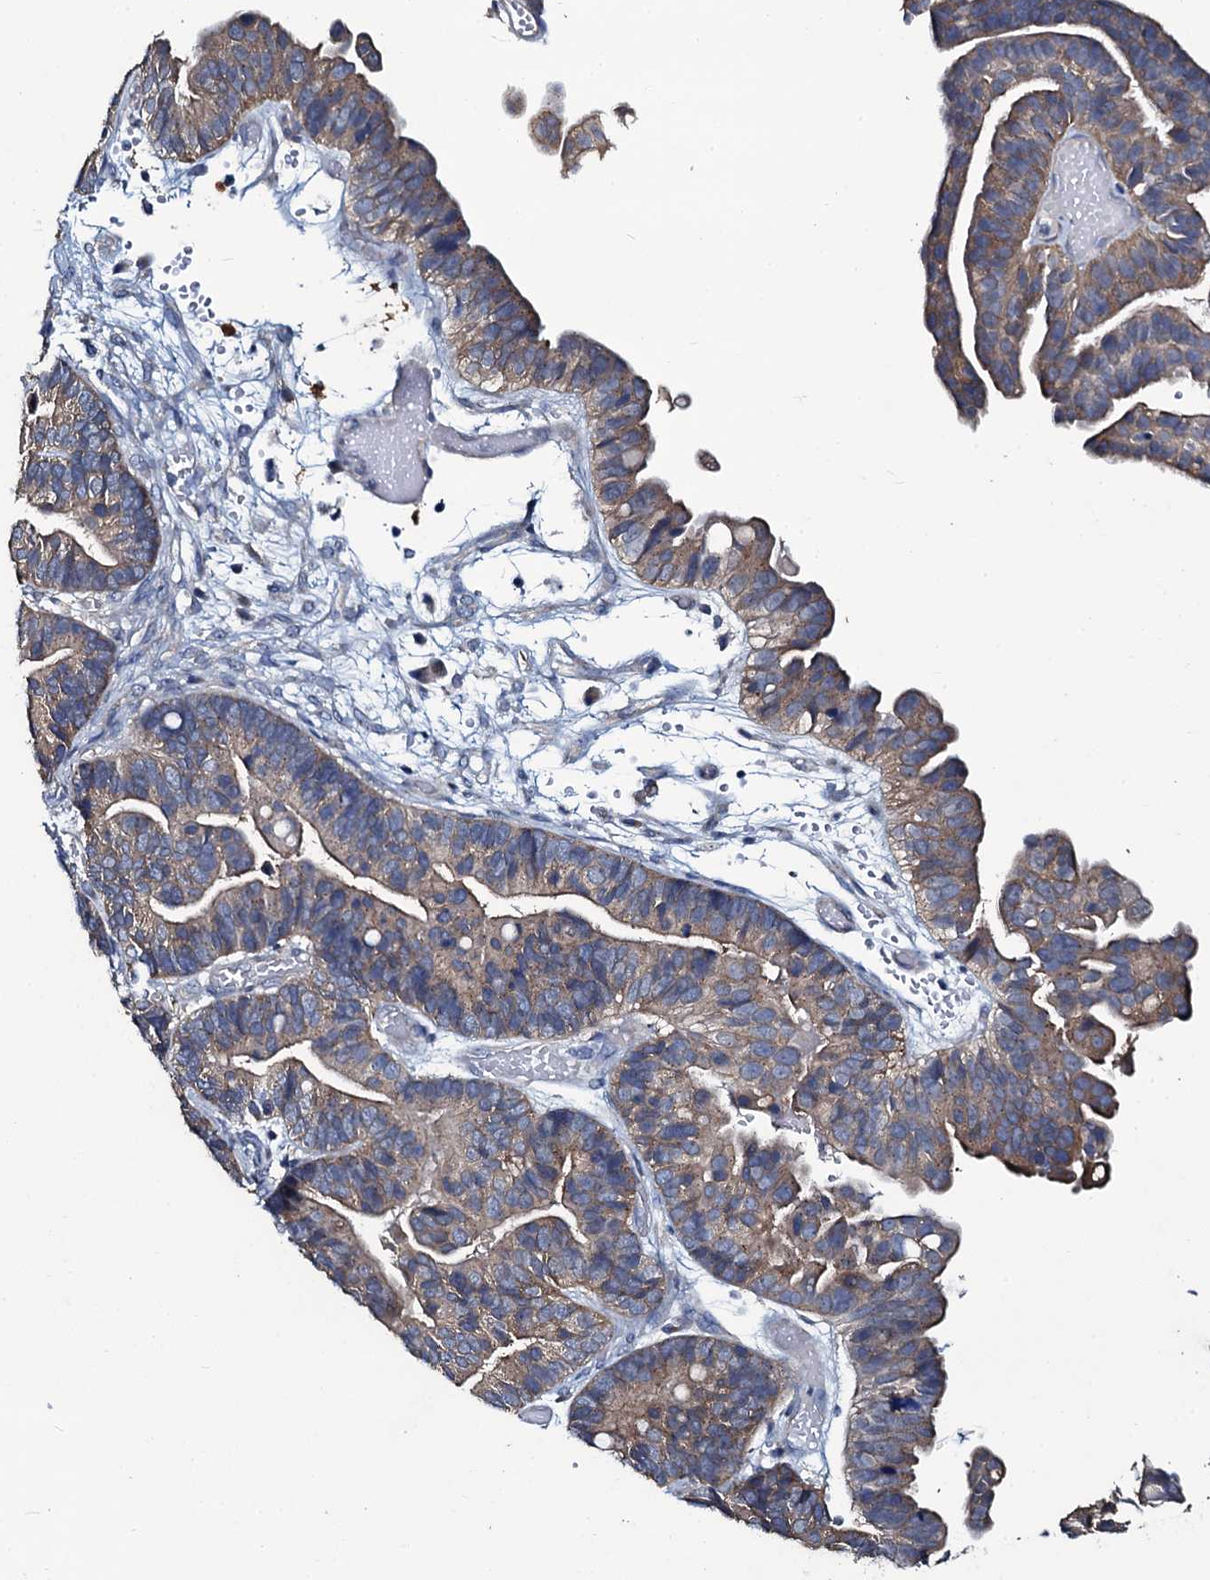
{"staining": {"intensity": "moderate", "quantity": ">75%", "location": "cytoplasmic/membranous"}, "tissue": "ovarian cancer", "cell_type": "Tumor cells", "image_type": "cancer", "snomed": [{"axis": "morphology", "description": "Cystadenocarcinoma, serous, NOS"}, {"axis": "topography", "description": "Ovary"}], "caption": "Immunohistochemistry micrograph of human ovarian cancer (serous cystadenocarcinoma) stained for a protein (brown), which demonstrates medium levels of moderate cytoplasmic/membranous expression in about >75% of tumor cells.", "gene": "USPL1", "patient": {"sex": "female", "age": 56}}